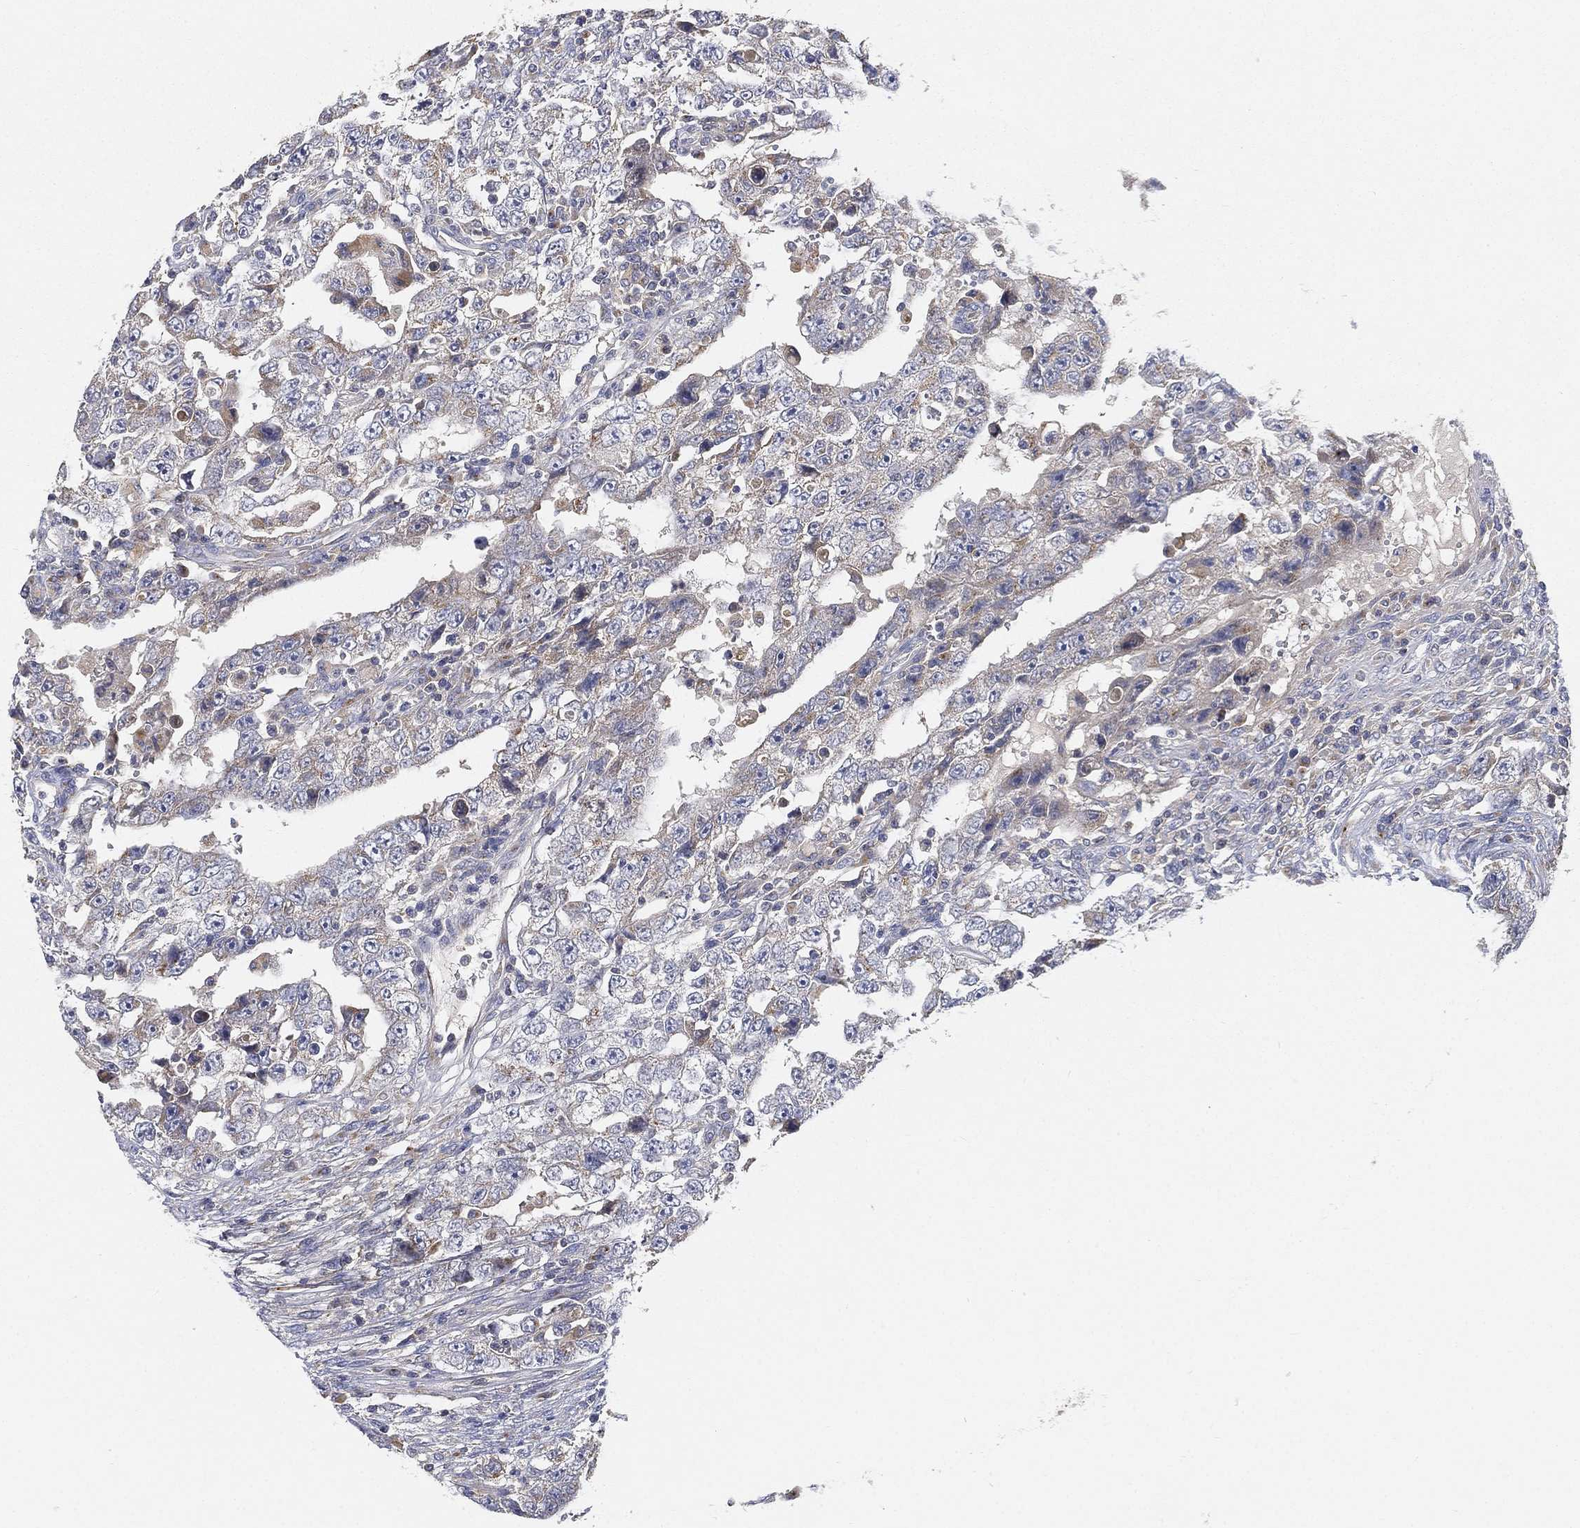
{"staining": {"intensity": "negative", "quantity": "none", "location": "none"}, "tissue": "testis cancer", "cell_type": "Tumor cells", "image_type": "cancer", "snomed": [{"axis": "morphology", "description": "Carcinoma, Embryonal, NOS"}, {"axis": "topography", "description": "Testis"}], "caption": "Immunohistochemistry (IHC) image of testis embryonal carcinoma stained for a protein (brown), which shows no staining in tumor cells.", "gene": "CTSL", "patient": {"sex": "male", "age": 26}}